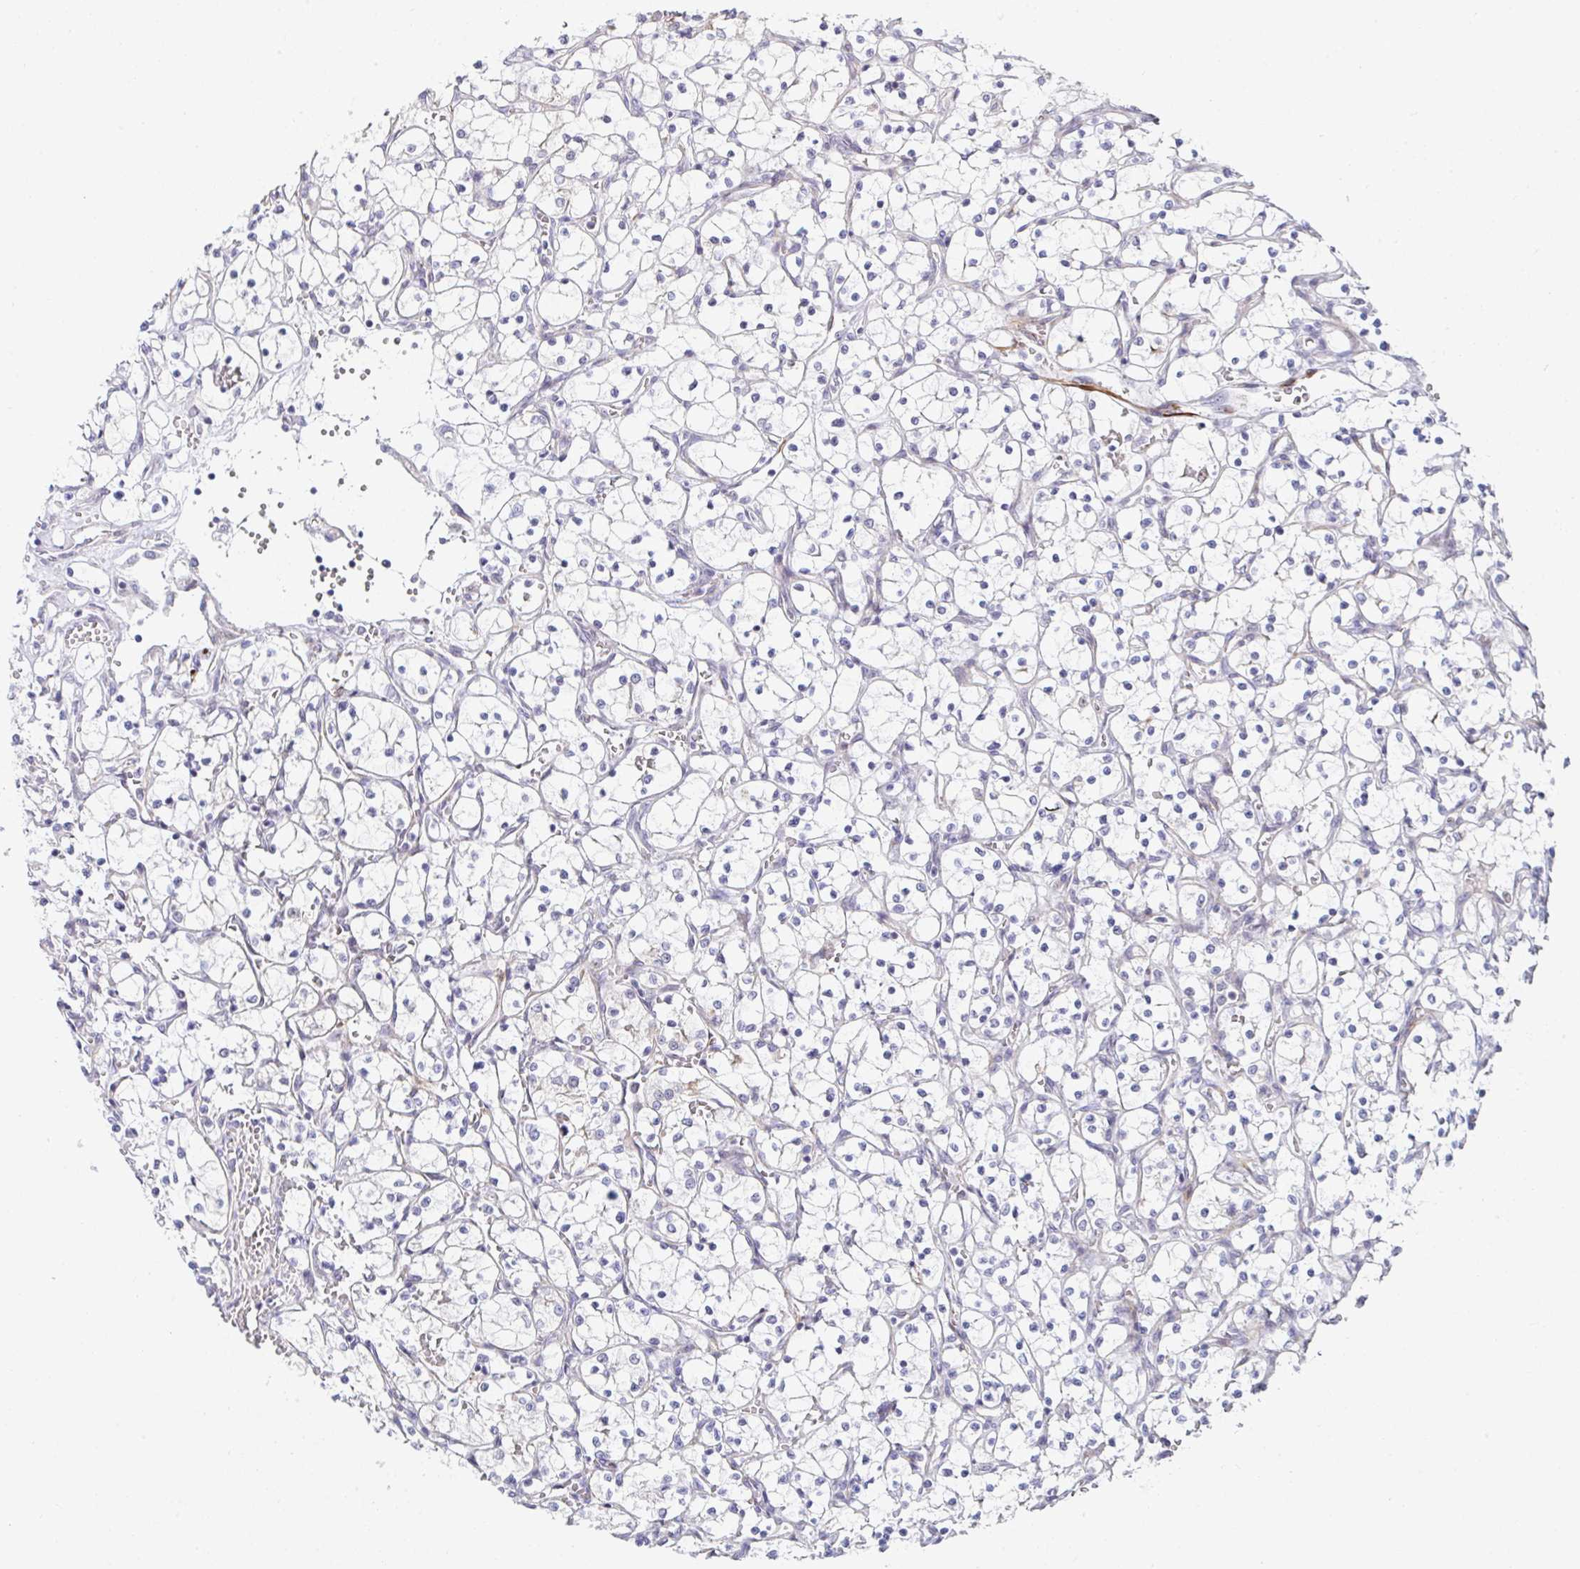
{"staining": {"intensity": "negative", "quantity": "none", "location": "none"}, "tissue": "renal cancer", "cell_type": "Tumor cells", "image_type": "cancer", "snomed": [{"axis": "morphology", "description": "Adenocarcinoma, NOS"}, {"axis": "topography", "description": "Kidney"}], "caption": "This micrograph is of renal adenocarcinoma stained with IHC to label a protein in brown with the nuclei are counter-stained blue. There is no positivity in tumor cells.", "gene": "GINS2", "patient": {"sex": "female", "age": 69}}